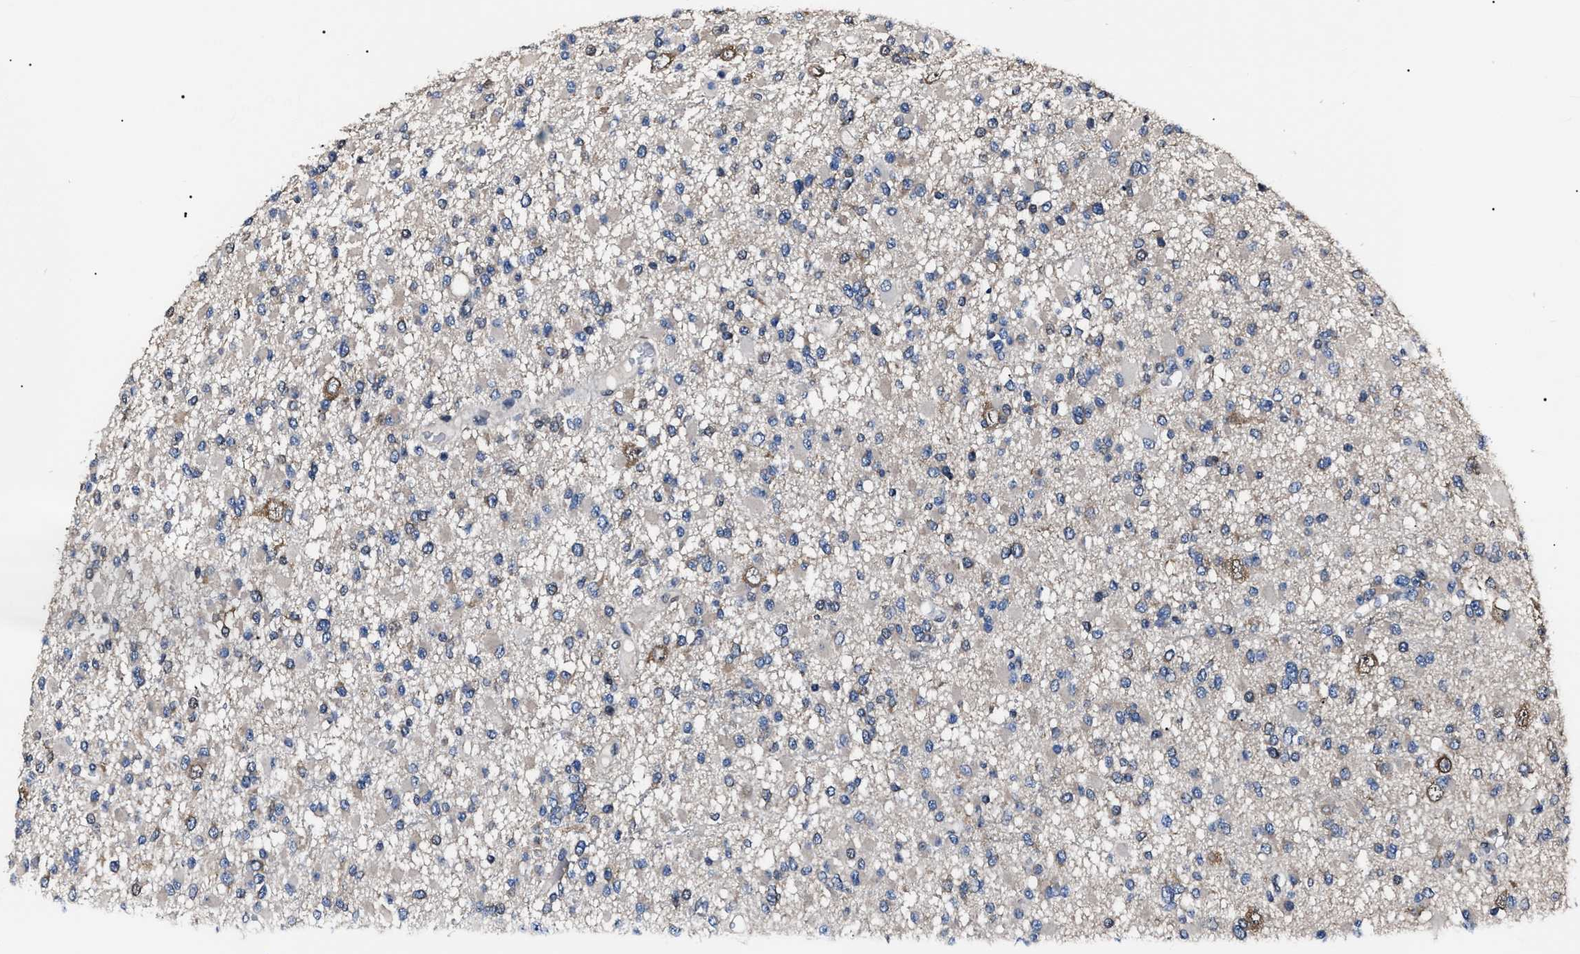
{"staining": {"intensity": "weak", "quantity": "<25%", "location": "cytoplasmic/membranous"}, "tissue": "glioma", "cell_type": "Tumor cells", "image_type": "cancer", "snomed": [{"axis": "morphology", "description": "Glioma, malignant, Low grade"}, {"axis": "topography", "description": "Brain"}], "caption": "Micrograph shows no protein staining in tumor cells of glioma tissue.", "gene": "CCT8", "patient": {"sex": "female", "age": 22}}